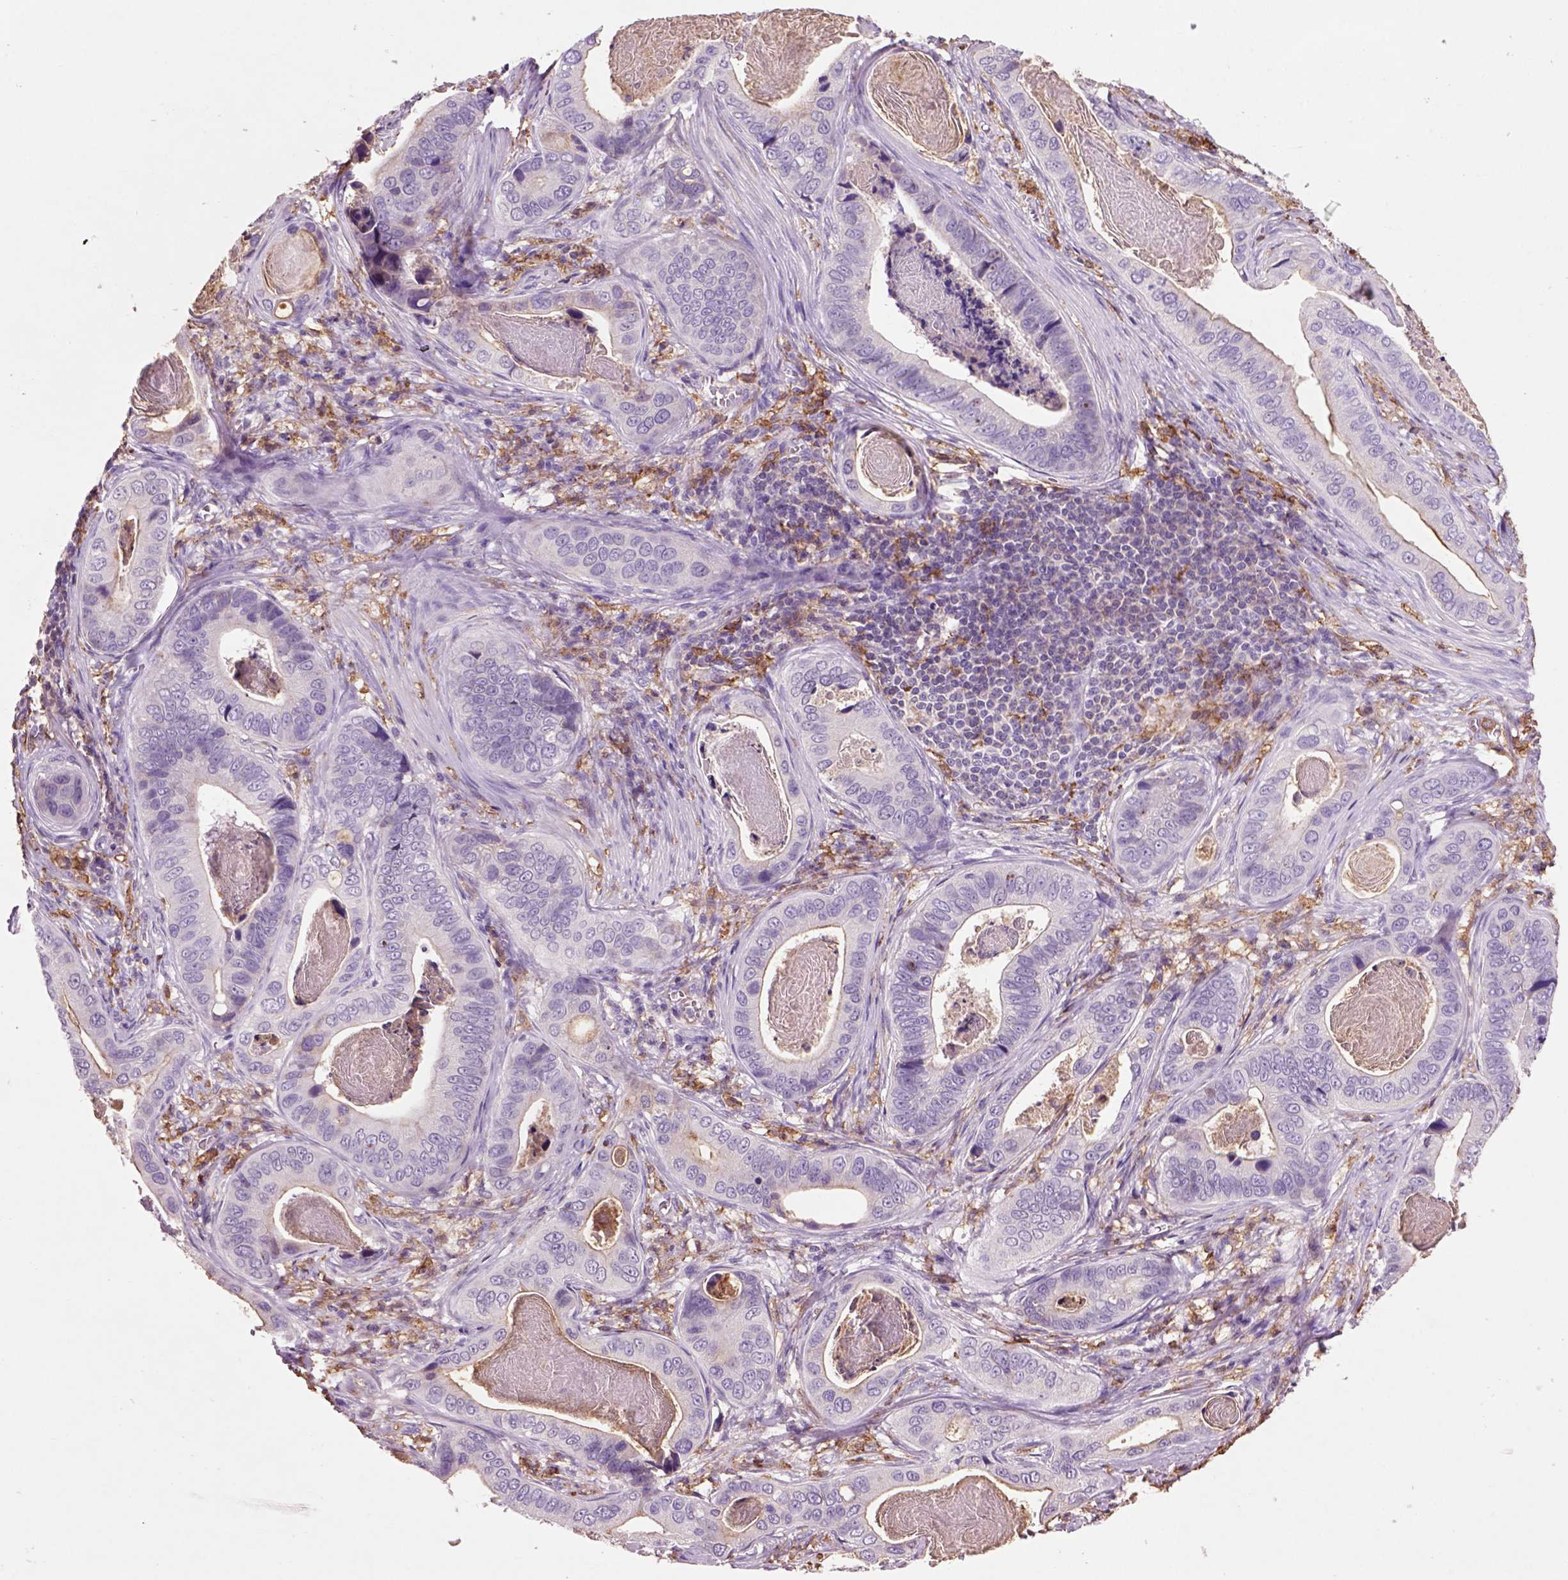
{"staining": {"intensity": "negative", "quantity": "none", "location": "none"}, "tissue": "stomach cancer", "cell_type": "Tumor cells", "image_type": "cancer", "snomed": [{"axis": "morphology", "description": "Adenocarcinoma, NOS"}, {"axis": "topography", "description": "Stomach"}], "caption": "Human adenocarcinoma (stomach) stained for a protein using immunohistochemistry shows no positivity in tumor cells.", "gene": "CD14", "patient": {"sex": "male", "age": 84}}